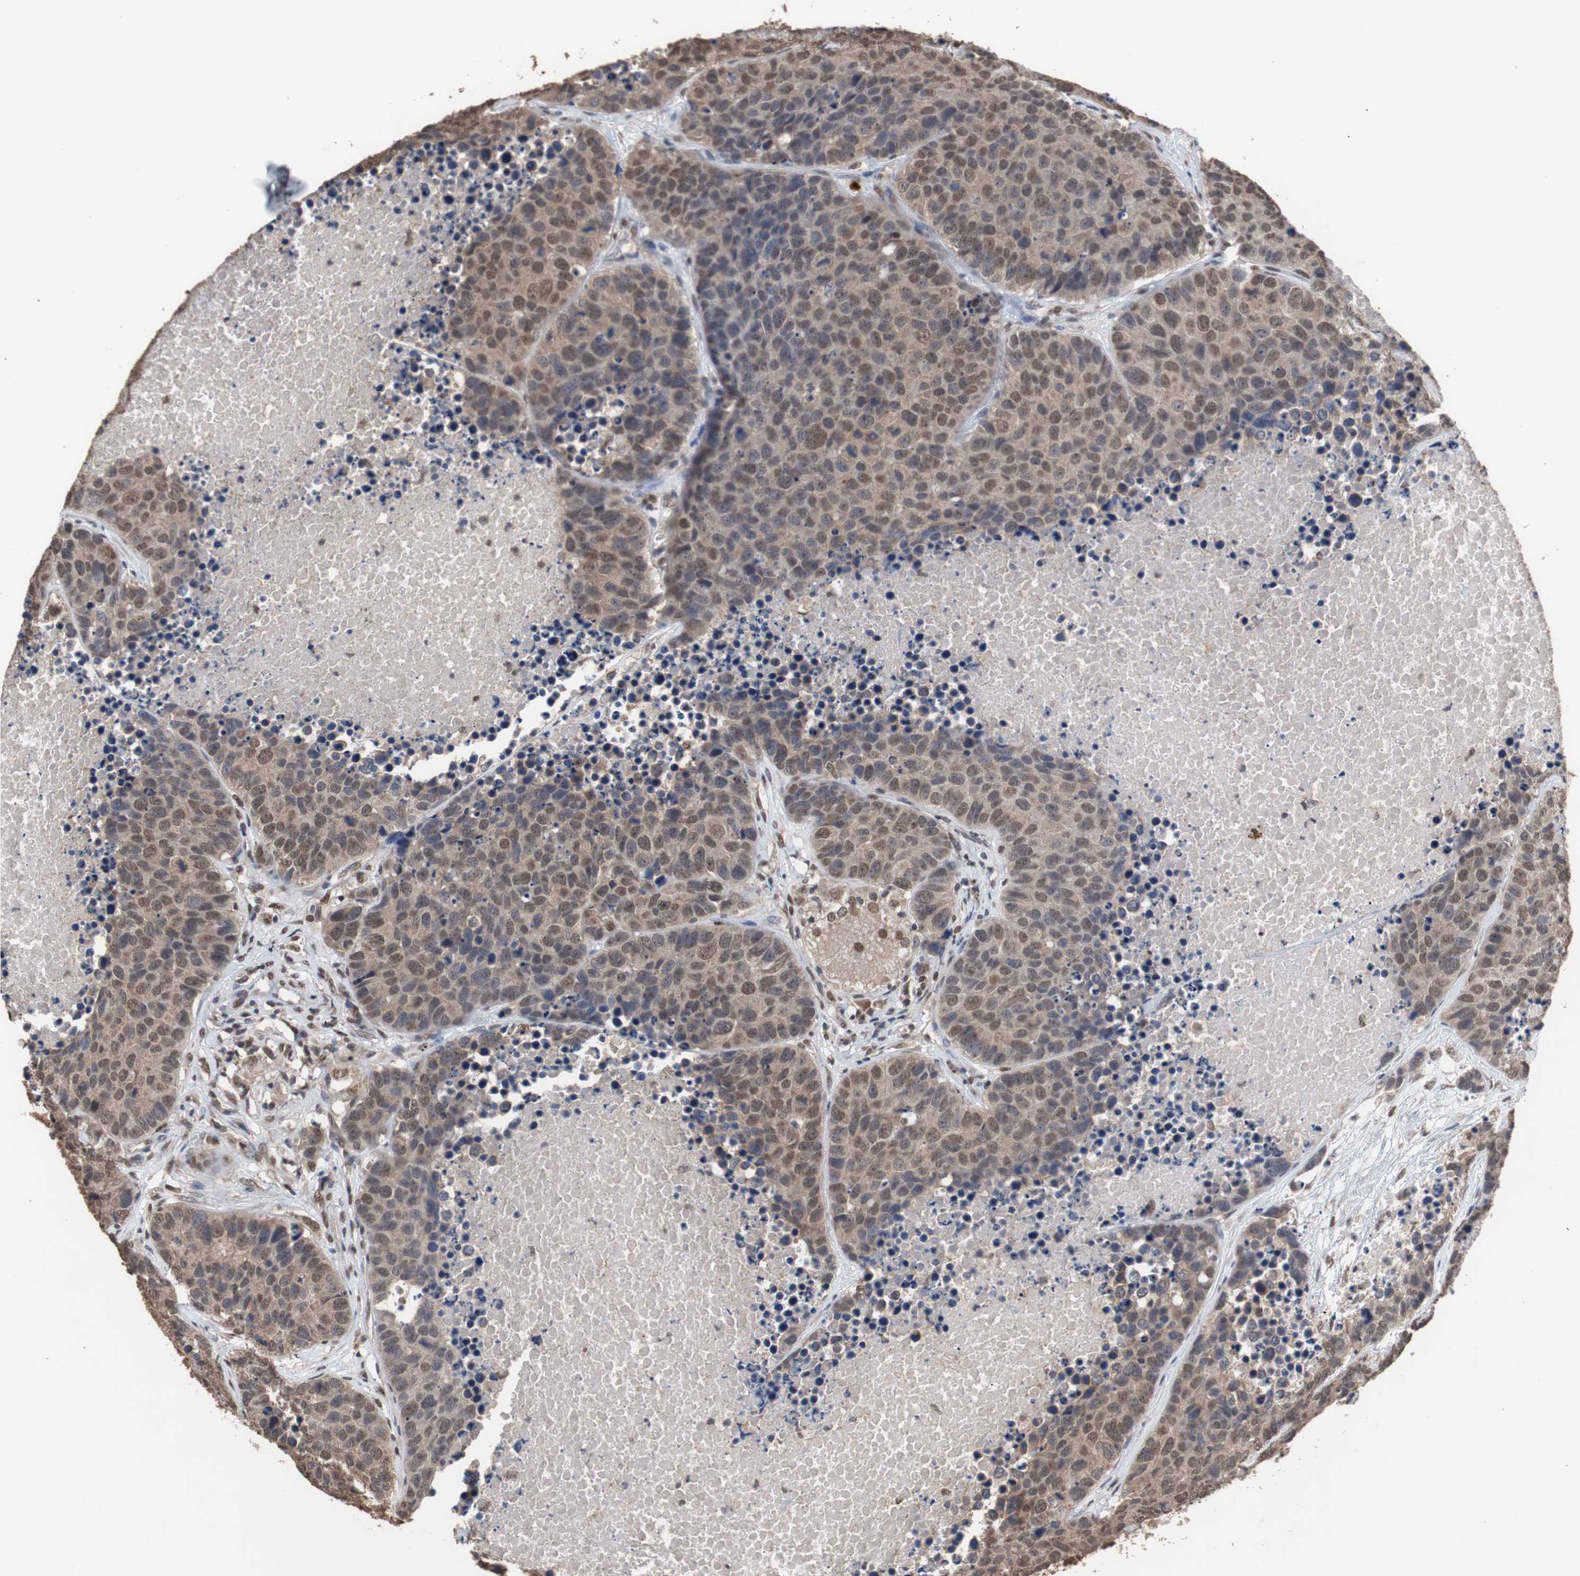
{"staining": {"intensity": "weak", "quantity": "25%-75%", "location": "cytoplasmic/membranous,nuclear"}, "tissue": "carcinoid", "cell_type": "Tumor cells", "image_type": "cancer", "snomed": [{"axis": "morphology", "description": "Carcinoid, malignant, NOS"}, {"axis": "topography", "description": "Lung"}], "caption": "The immunohistochemical stain highlights weak cytoplasmic/membranous and nuclear positivity in tumor cells of malignant carcinoid tissue. (brown staining indicates protein expression, while blue staining denotes nuclei).", "gene": "MED27", "patient": {"sex": "male", "age": 60}}